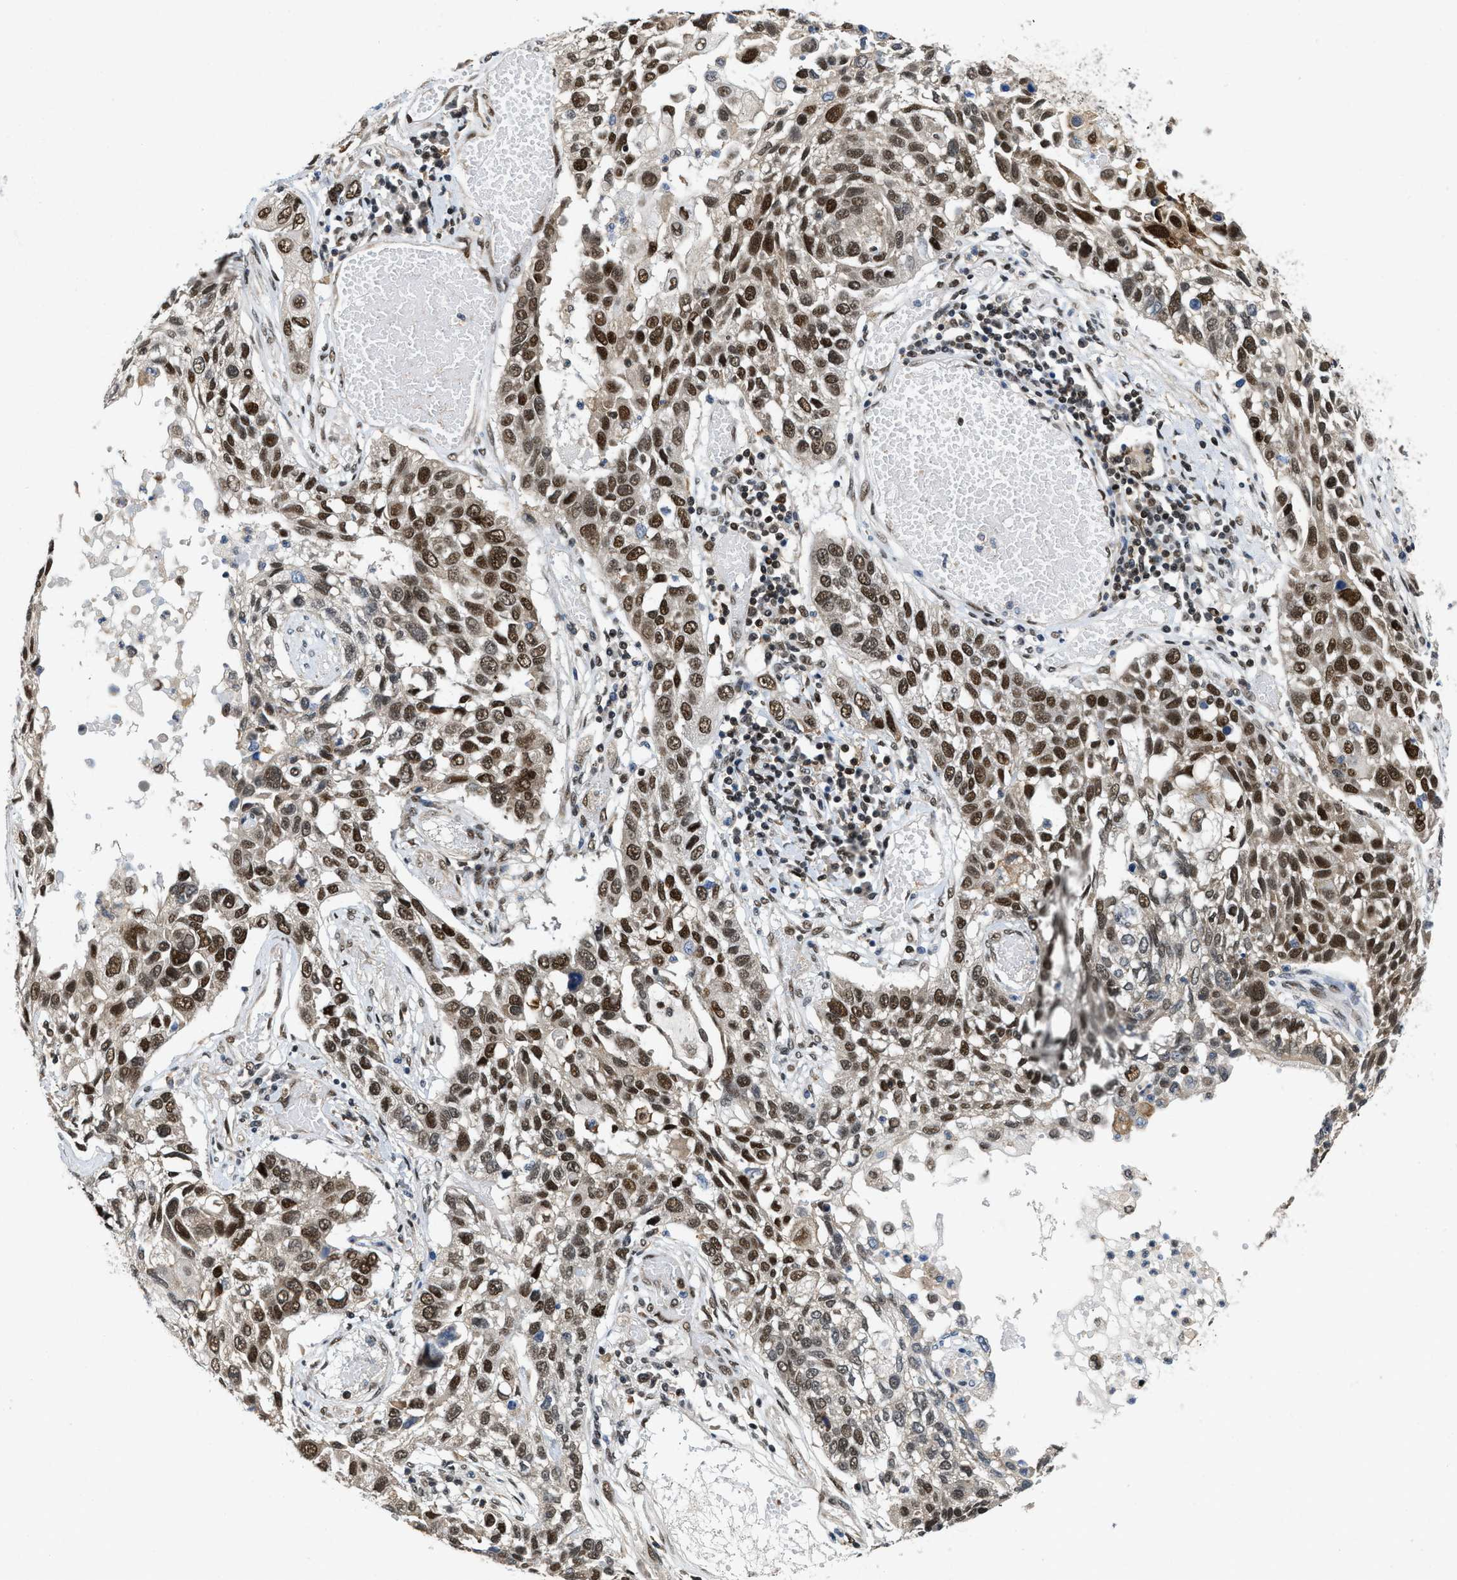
{"staining": {"intensity": "strong", "quantity": ">75%", "location": "nuclear"}, "tissue": "lung cancer", "cell_type": "Tumor cells", "image_type": "cancer", "snomed": [{"axis": "morphology", "description": "Squamous cell carcinoma, NOS"}, {"axis": "topography", "description": "Lung"}], "caption": "Lung cancer was stained to show a protein in brown. There is high levels of strong nuclear staining in approximately >75% of tumor cells.", "gene": "ATF7IP", "patient": {"sex": "male", "age": 71}}